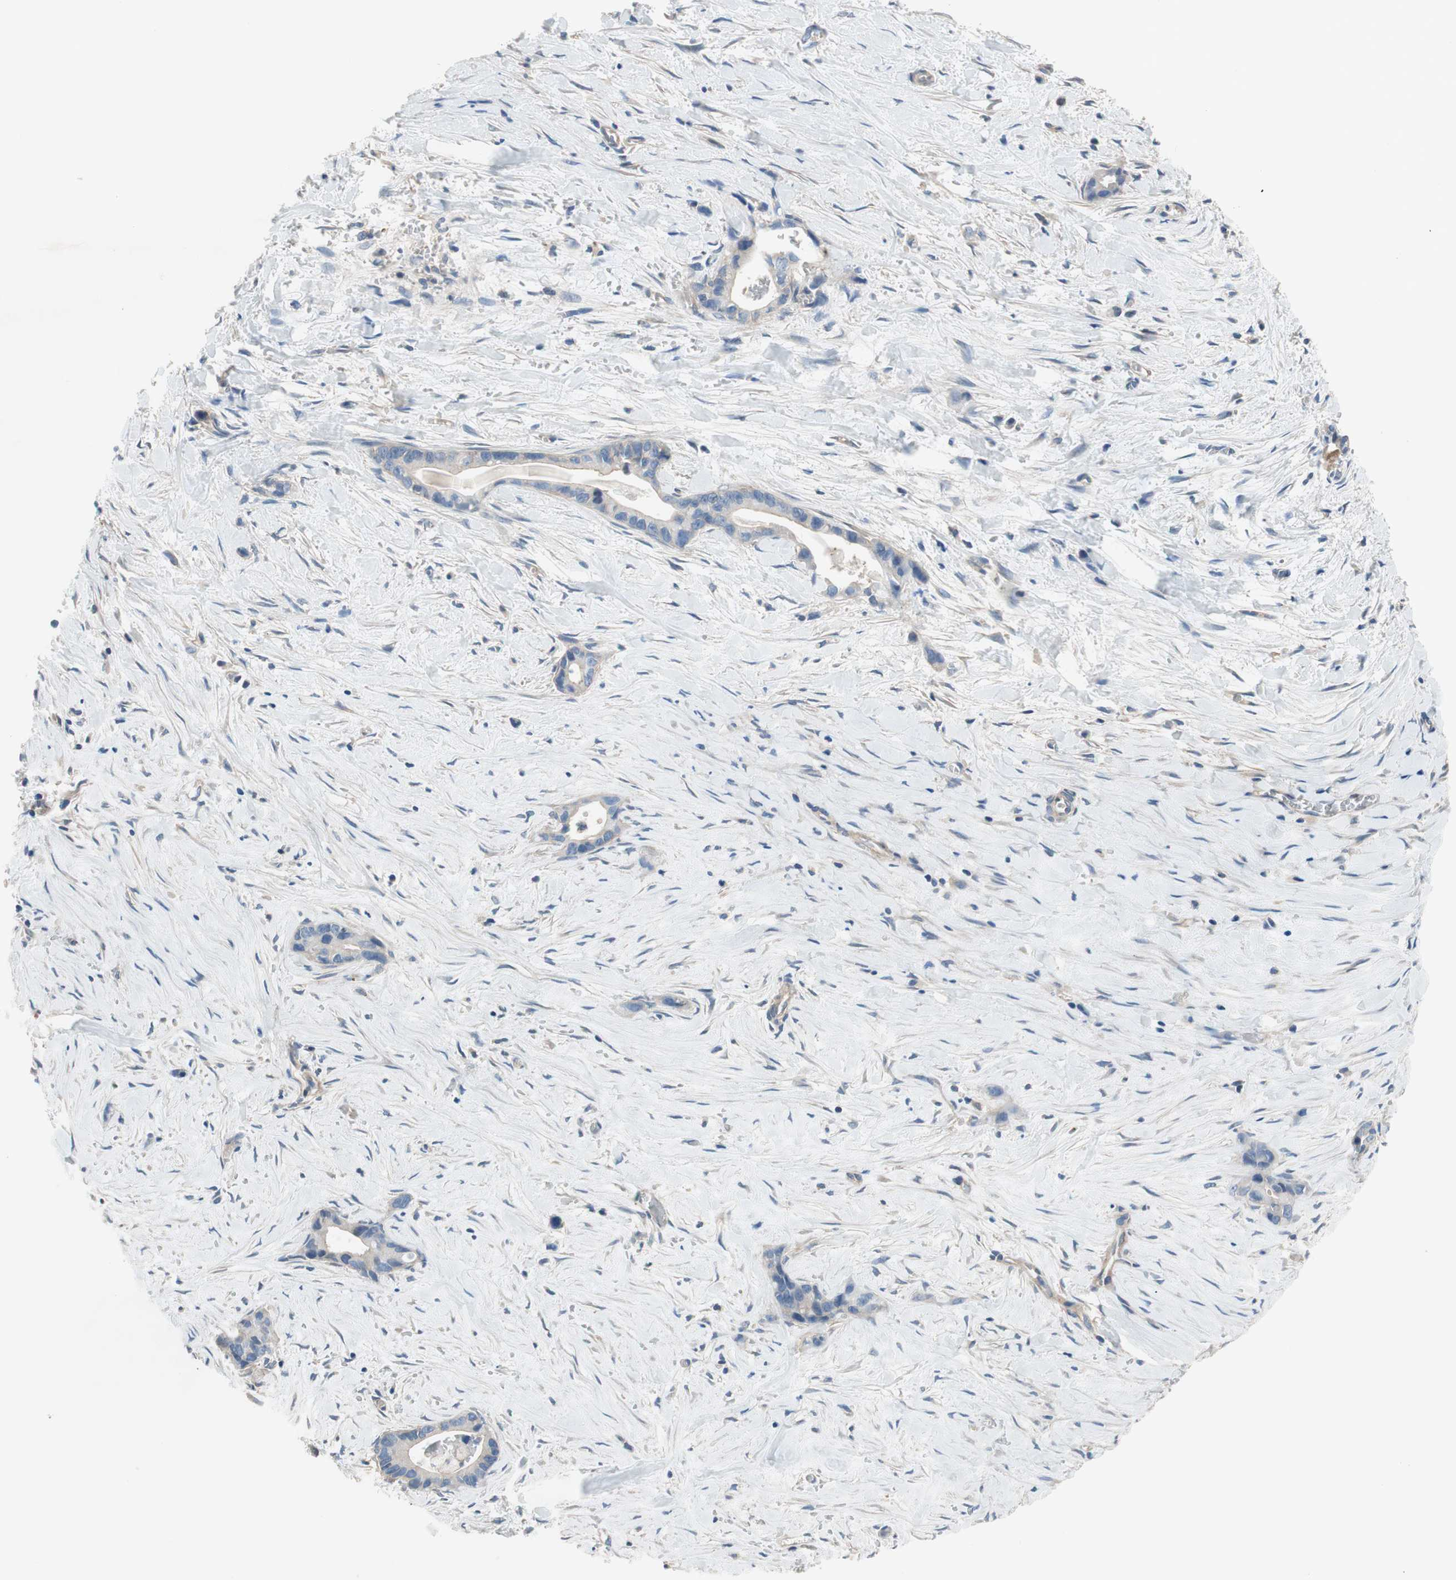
{"staining": {"intensity": "weak", "quantity": ">75%", "location": "cytoplasmic/membranous"}, "tissue": "liver cancer", "cell_type": "Tumor cells", "image_type": "cancer", "snomed": [{"axis": "morphology", "description": "Cholangiocarcinoma"}, {"axis": "topography", "description": "Liver"}], "caption": "IHC micrograph of liver cholangiocarcinoma stained for a protein (brown), which displays low levels of weak cytoplasmic/membranous positivity in about >75% of tumor cells.", "gene": "CALML3", "patient": {"sex": "female", "age": 55}}